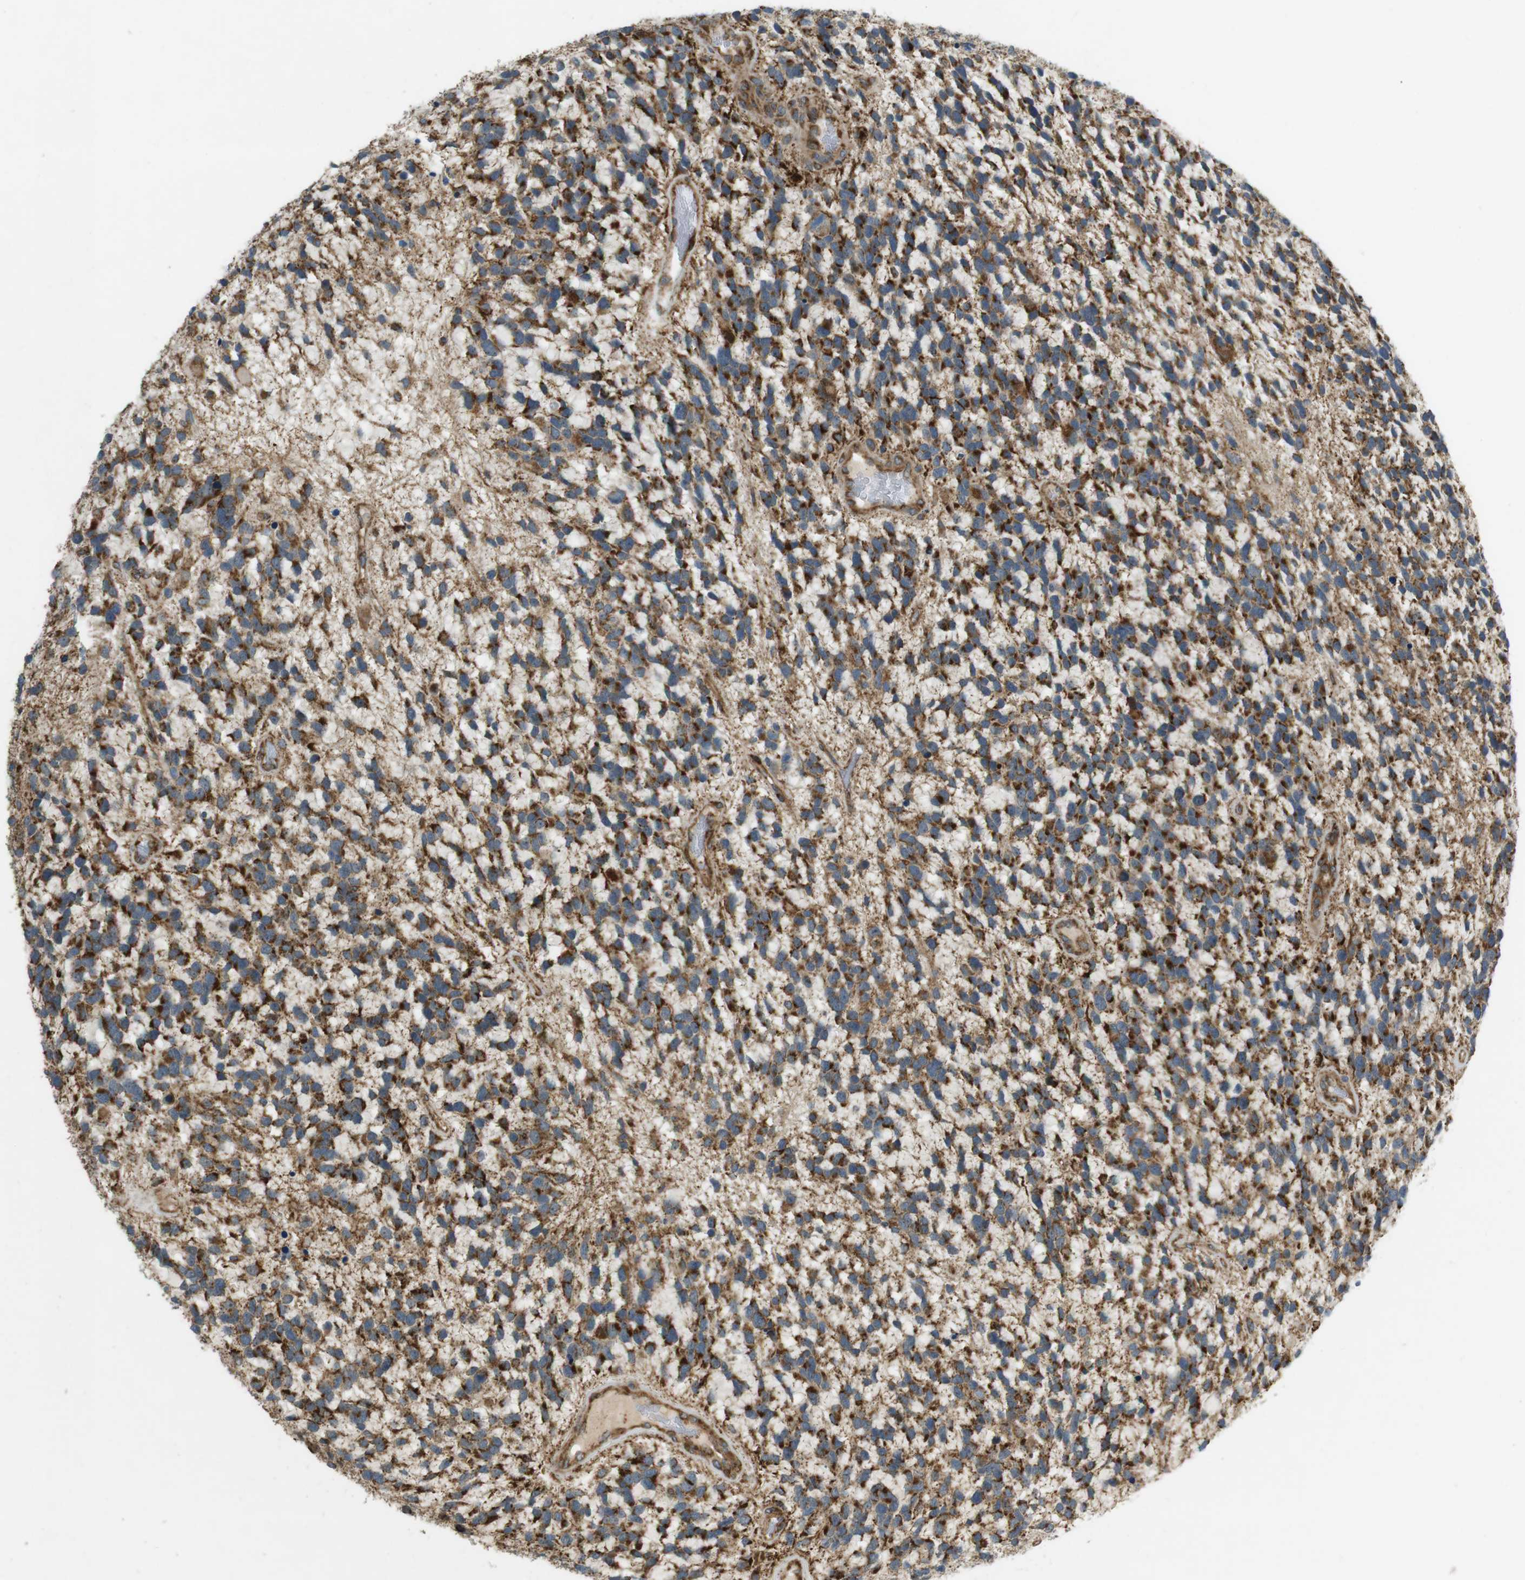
{"staining": {"intensity": "strong", "quantity": "25%-75%", "location": "cytoplasmic/membranous"}, "tissue": "glioma", "cell_type": "Tumor cells", "image_type": "cancer", "snomed": [{"axis": "morphology", "description": "Glioma, malignant, High grade"}, {"axis": "topography", "description": "Brain"}], "caption": "High-magnification brightfield microscopy of glioma stained with DAB (brown) and counterstained with hematoxylin (blue). tumor cells exhibit strong cytoplasmic/membranous expression is identified in approximately25%-75% of cells. (brown staining indicates protein expression, while blue staining denotes nuclei).", "gene": "SLC41A1", "patient": {"sex": "female", "age": 58}}